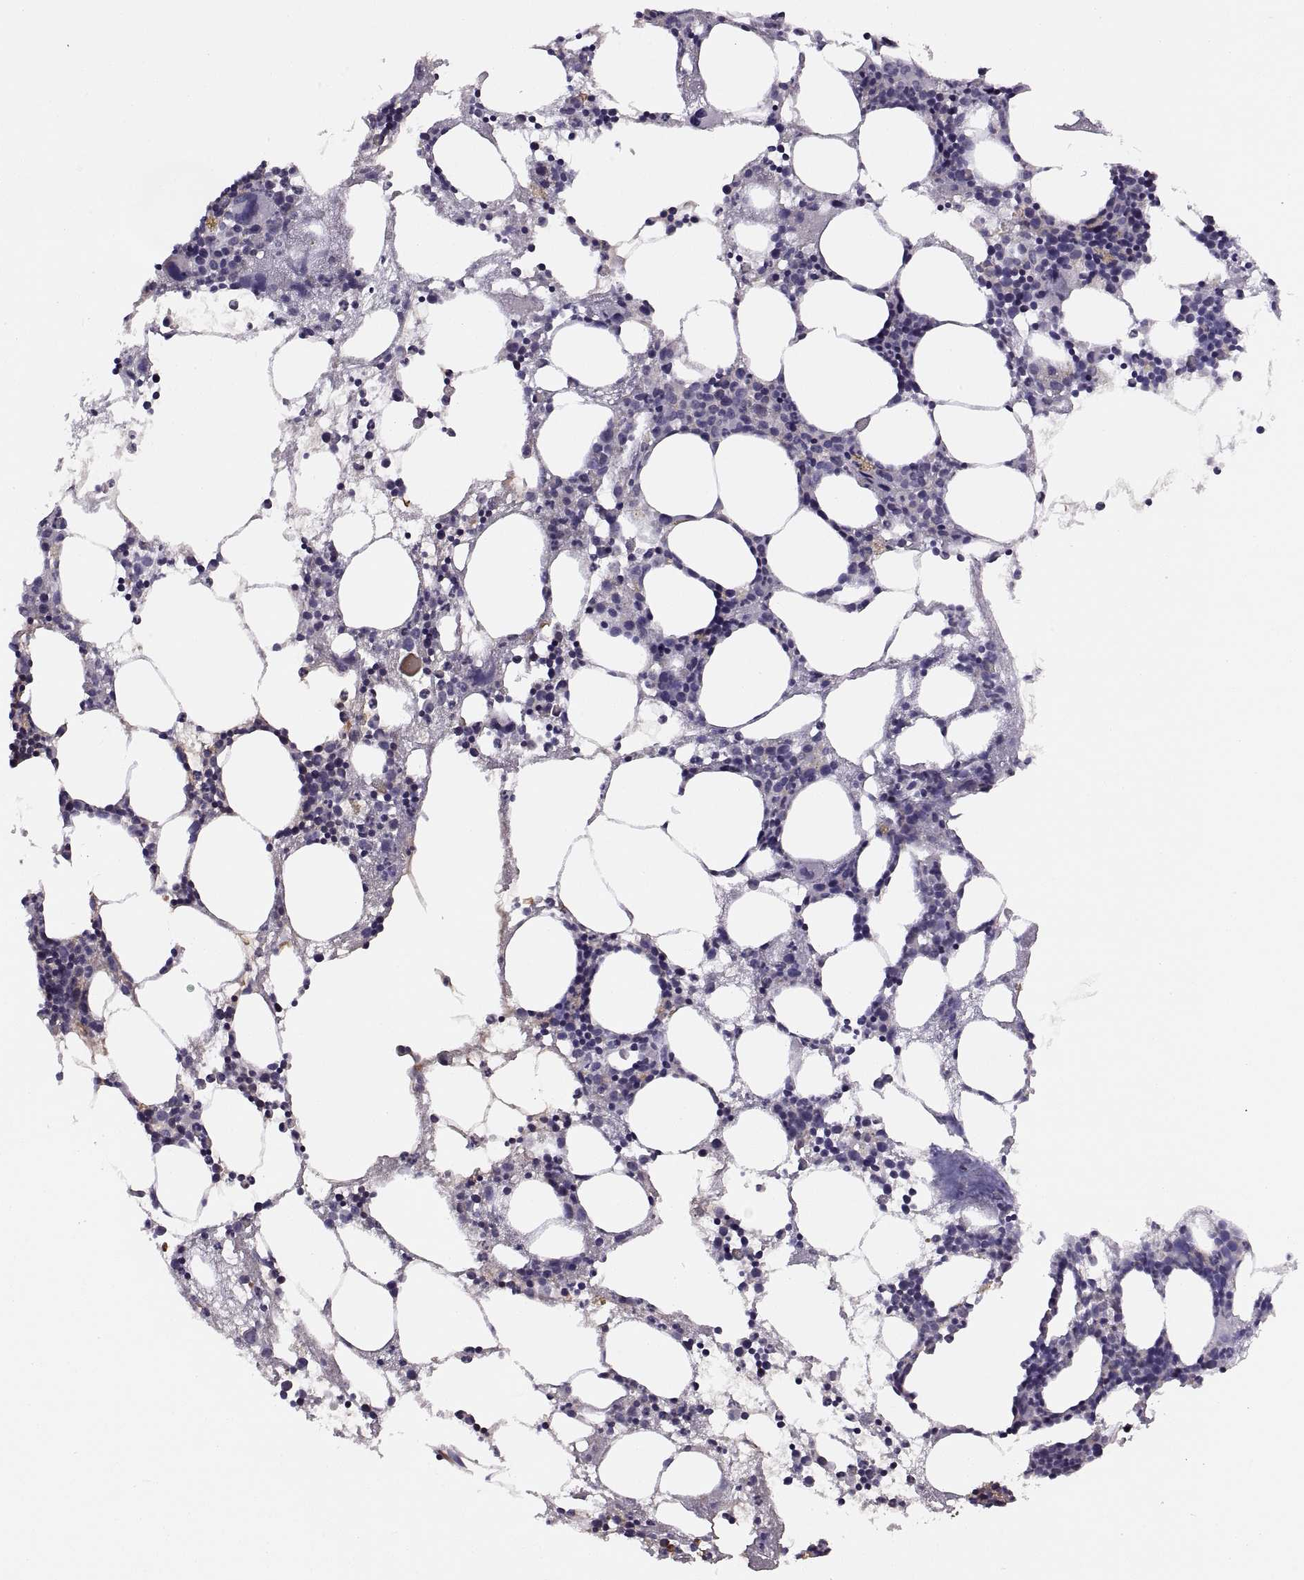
{"staining": {"intensity": "moderate", "quantity": "<25%", "location": "cytoplasmic/membranous"}, "tissue": "bone marrow", "cell_type": "Hematopoietic cells", "image_type": "normal", "snomed": [{"axis": "morphology", "description": "Normal tissue, NOS"}, {"axis": "topography", "description": "Bone marrow"}], "caption": "This photomicrograph exhibits benign bone marrow stained with immunohistochemistry to label a protein in brown. The cytoplasmic/membranous of hematopoietic cells show moderate positivity for the protein. Nuclei are counter-stained blue.", "gene": "MEIOC", "patient": {"sex": "male", "age": 54}}